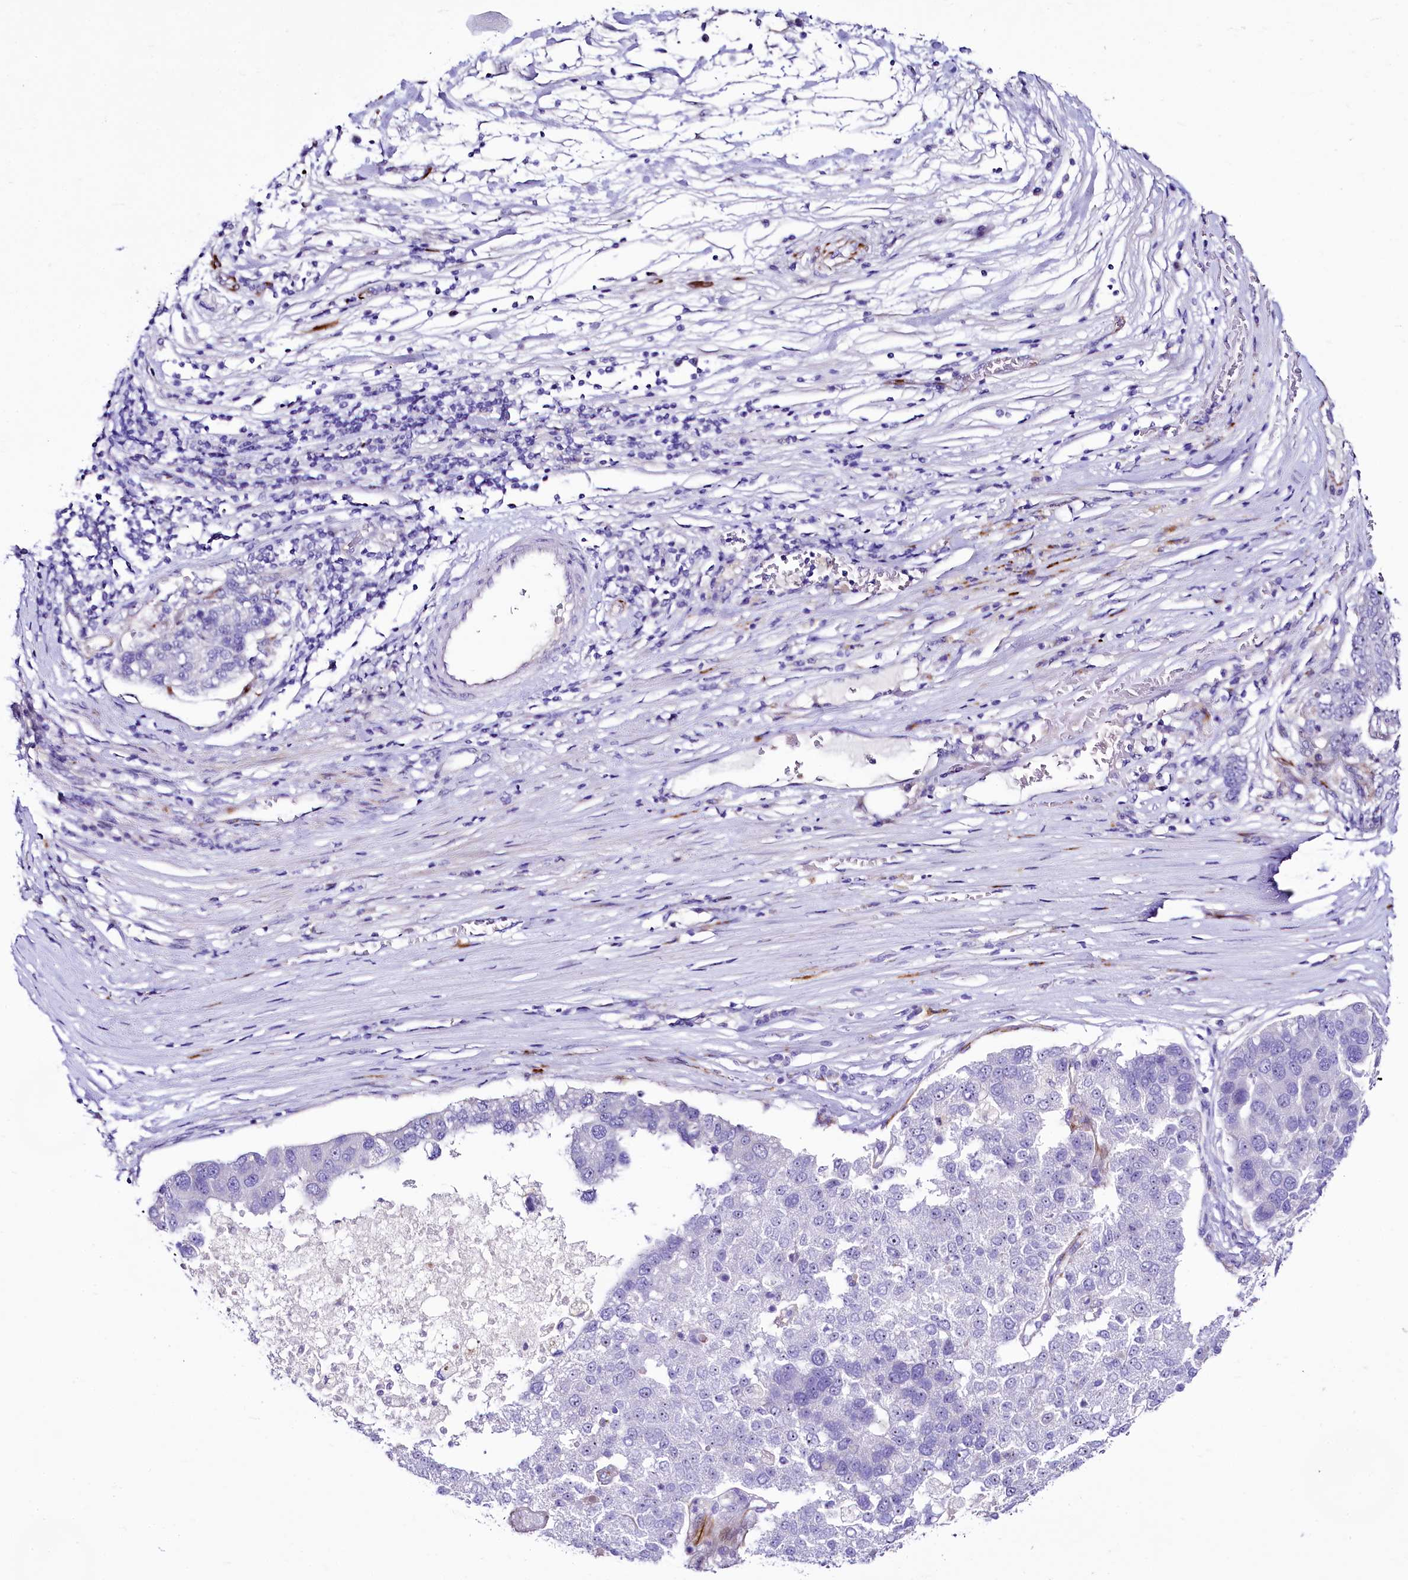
{"staining": {"intensity": "negative", "quantity": "none", "location": "none"}, "tissue": "pancreatic cancer", "cell_type": "Tumor cells", "image_type": "cancer", "snomed": [{"axis": "morphology", "description": "Adenocarcinoma, NOS"}, {"axis": "topography", "description": "Pancreas"}], "caption": "Tumor cells are negative for brown protein staining in pancreatic cancer.", "gene": "SH3TC2", "patient": {"sex": "female", "age": 61}}